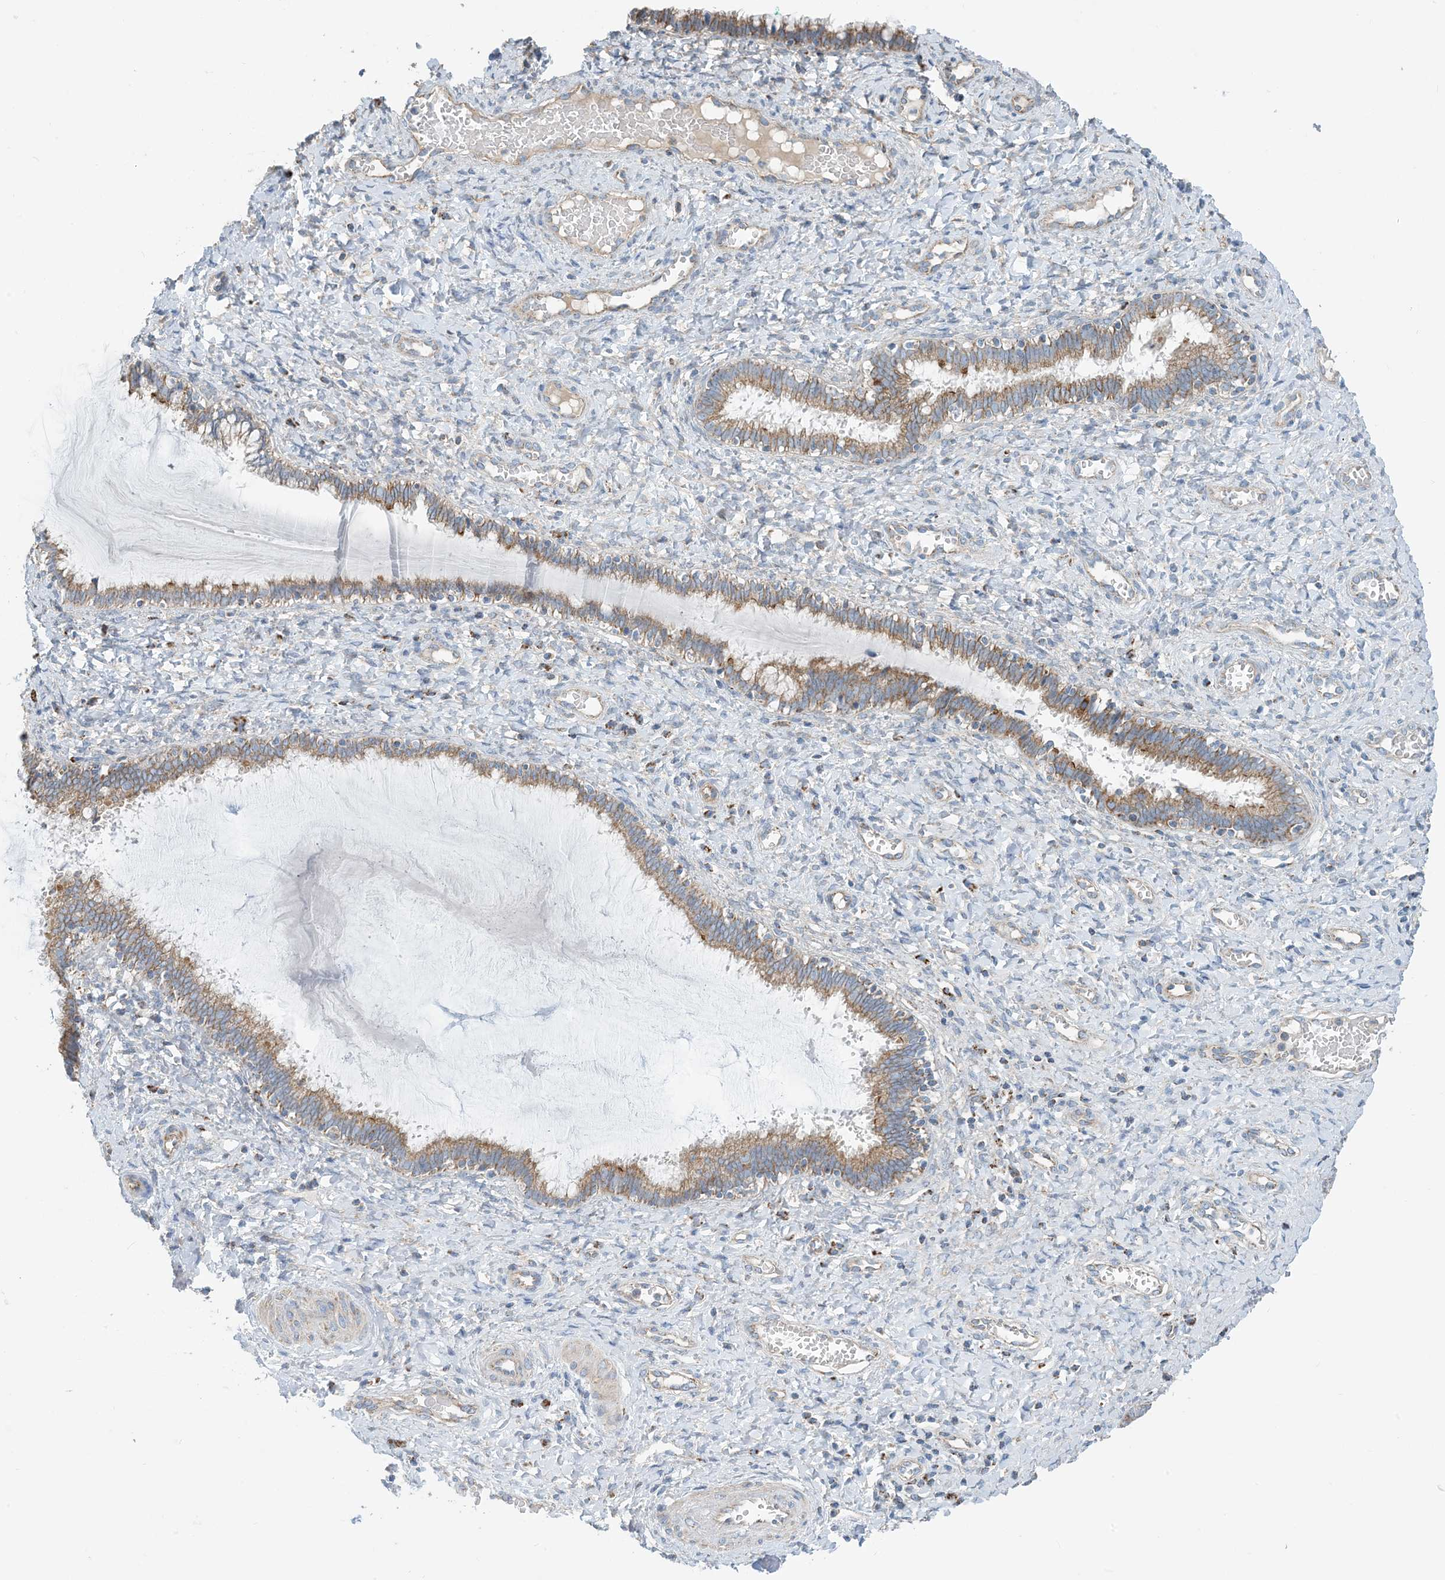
{"staining": {"intensity": "moderate", "quantity": "25%-75%", "location": "cytoplasmic/membranous"}, "tissue": "cervix", "cell_type": "Glandular cells", "image_type": "normal", "snomed": [{"axis": "morphology", "description": "Normal tissue, NOS"}, {"axis": "morphology", "description": "Adenocarcinoma, NOS"}, {"axis": "topography", "description": "Cervix"}], "caption": "Immunohistochemical staining of benign cervix reveals 25%-75% levels of moderate cytoplasmic/membranous protein positivity in about 25%-75% of glandular cells. (DAB (3,3'-diaminobenzidine) IHC with brightfield microscopy, high magnification).", "gene": "PHOSPHO2", "patient": {"sex": "female", "age": 29}}